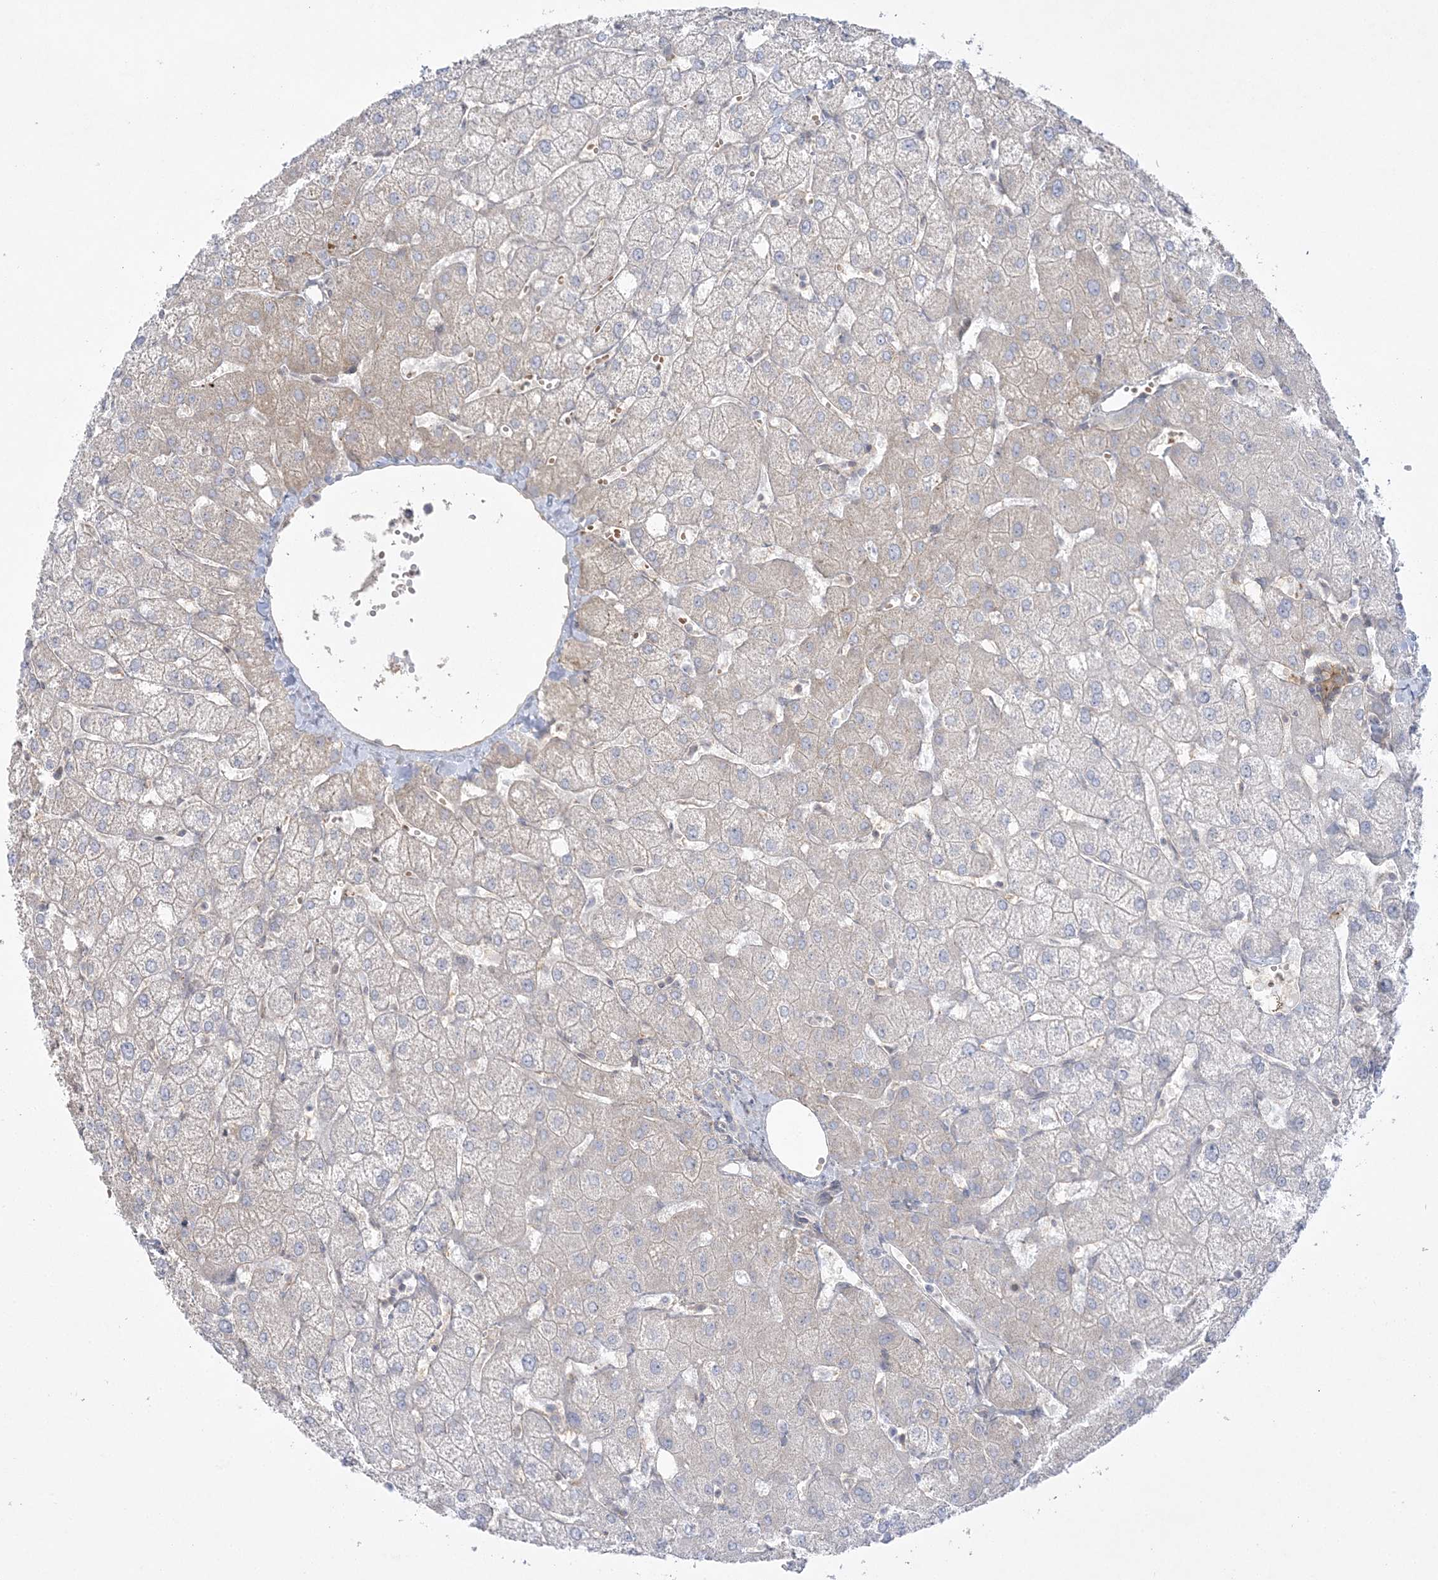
{"staining": {"intensity": "negative", "quantity": "none", "location": "none"}, "tissue": "liver", "cell_type": "Cholangiocytes", "image_type": "normal", "snomed": [{"axis": "morphology", "description": "Normal tissue, NOS"}, {"axis": "topography", "description": "Liver"}], "caption": "The photomicrograph displays no staining of cholangiocytes in unremarkable liver. (DAB (3,3'-diaminobenzidine) immunohistochemistry visualized using brightfield microscopy, high magnification).", "gene": "ADAMTS12", "patient": {"sex": "female", "age": 54}}